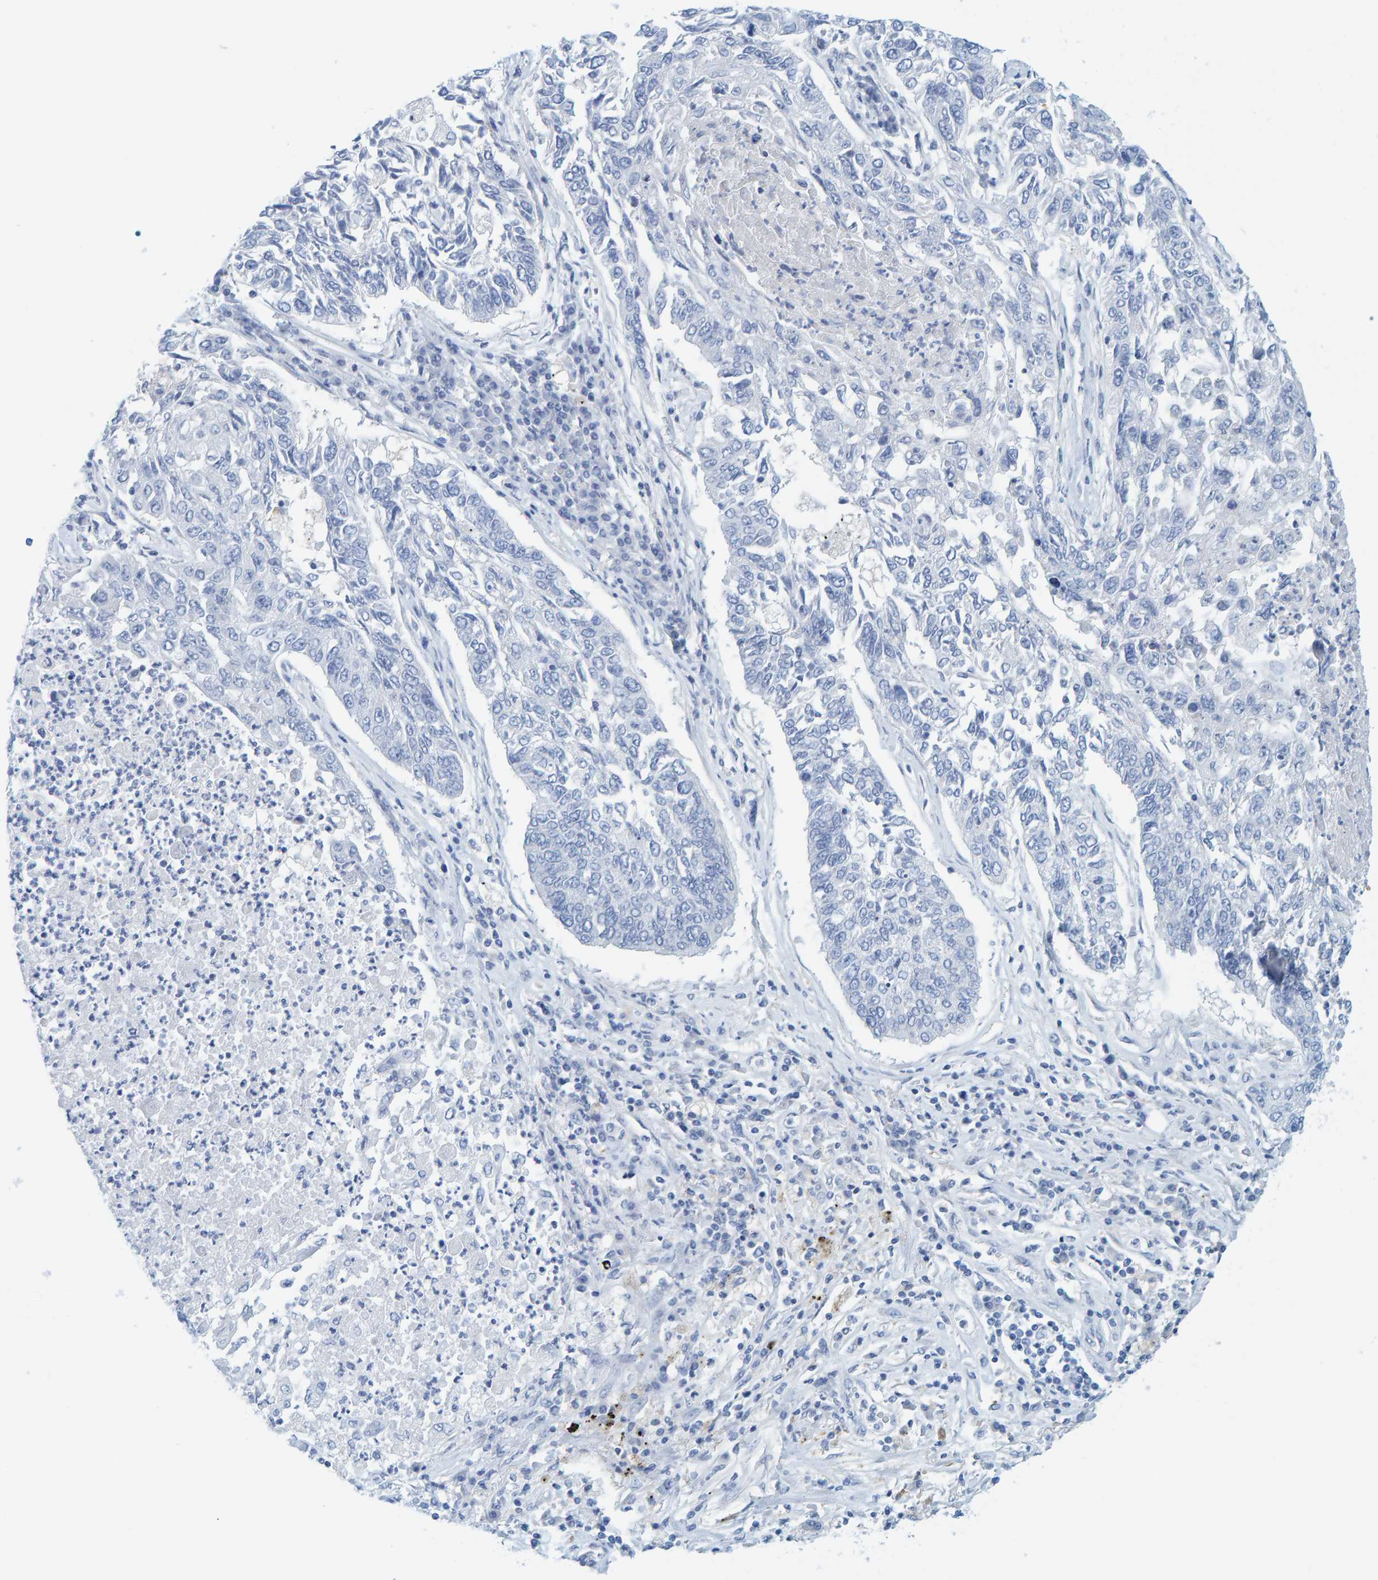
{"staining": {"intensity": "negative", "quantity": "none", "location": "none"}, "tissue": "lung cancer", "cell_type": "Tumor cells", "image_type": "cancer", "snomed": [{"axis": "morphology", "description": "Normal tissue, NOS"}, {"axis": "morphology", "description": "Squamous cell carcinoma, NOS"}, {"axis": "topography", "description": "Cartilage tissue"}, {"axis": "topography", "description": "Bronchus"}, {"axis": "topography", "description": "Lung"}], "caption": "This is an immunohistochemistry photomicrograph of lung squamous cell carcinoma. There is no expression in tumor cells.", "gene": "KLHL11", "patient": {"sex": "female", "age": 49}}